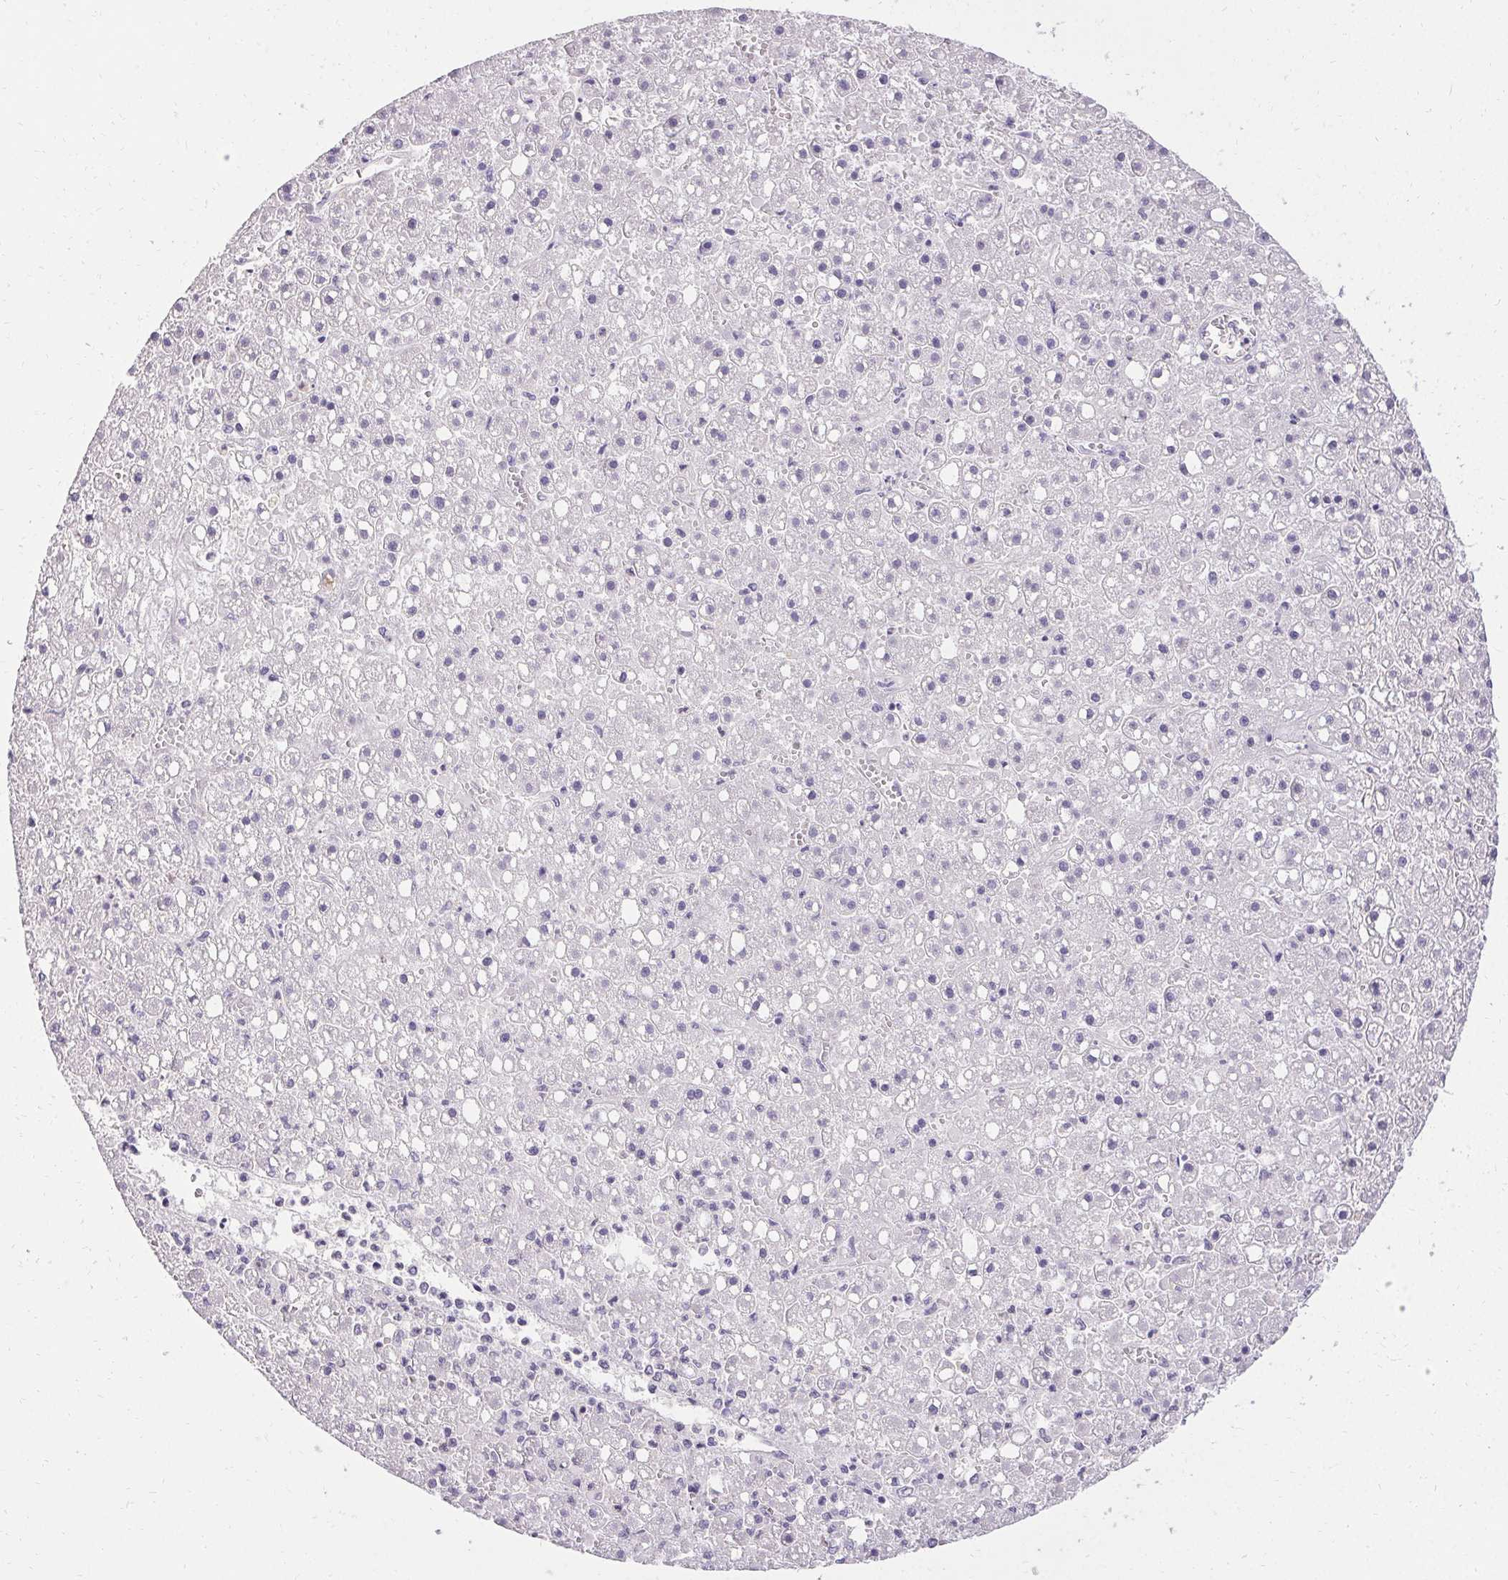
{"staining": {"intensity": "negative", "quantity": "none", "location": "none"}, "tissue": "liver cancer", "cell_type": "Tumor cells", "image_type": "cancer", "snomed": [{"axis": "morphology", "description": "Carcinoma, Hepatocellular, NOS"}, {"axis": "topography", "description": "Liver"}], "caption": "Tumor cells show no significant protein positivity in liver hepatocellular carcinoma.", "gene": "PMEL", "patient": {"sex": "male", "age": 67}}